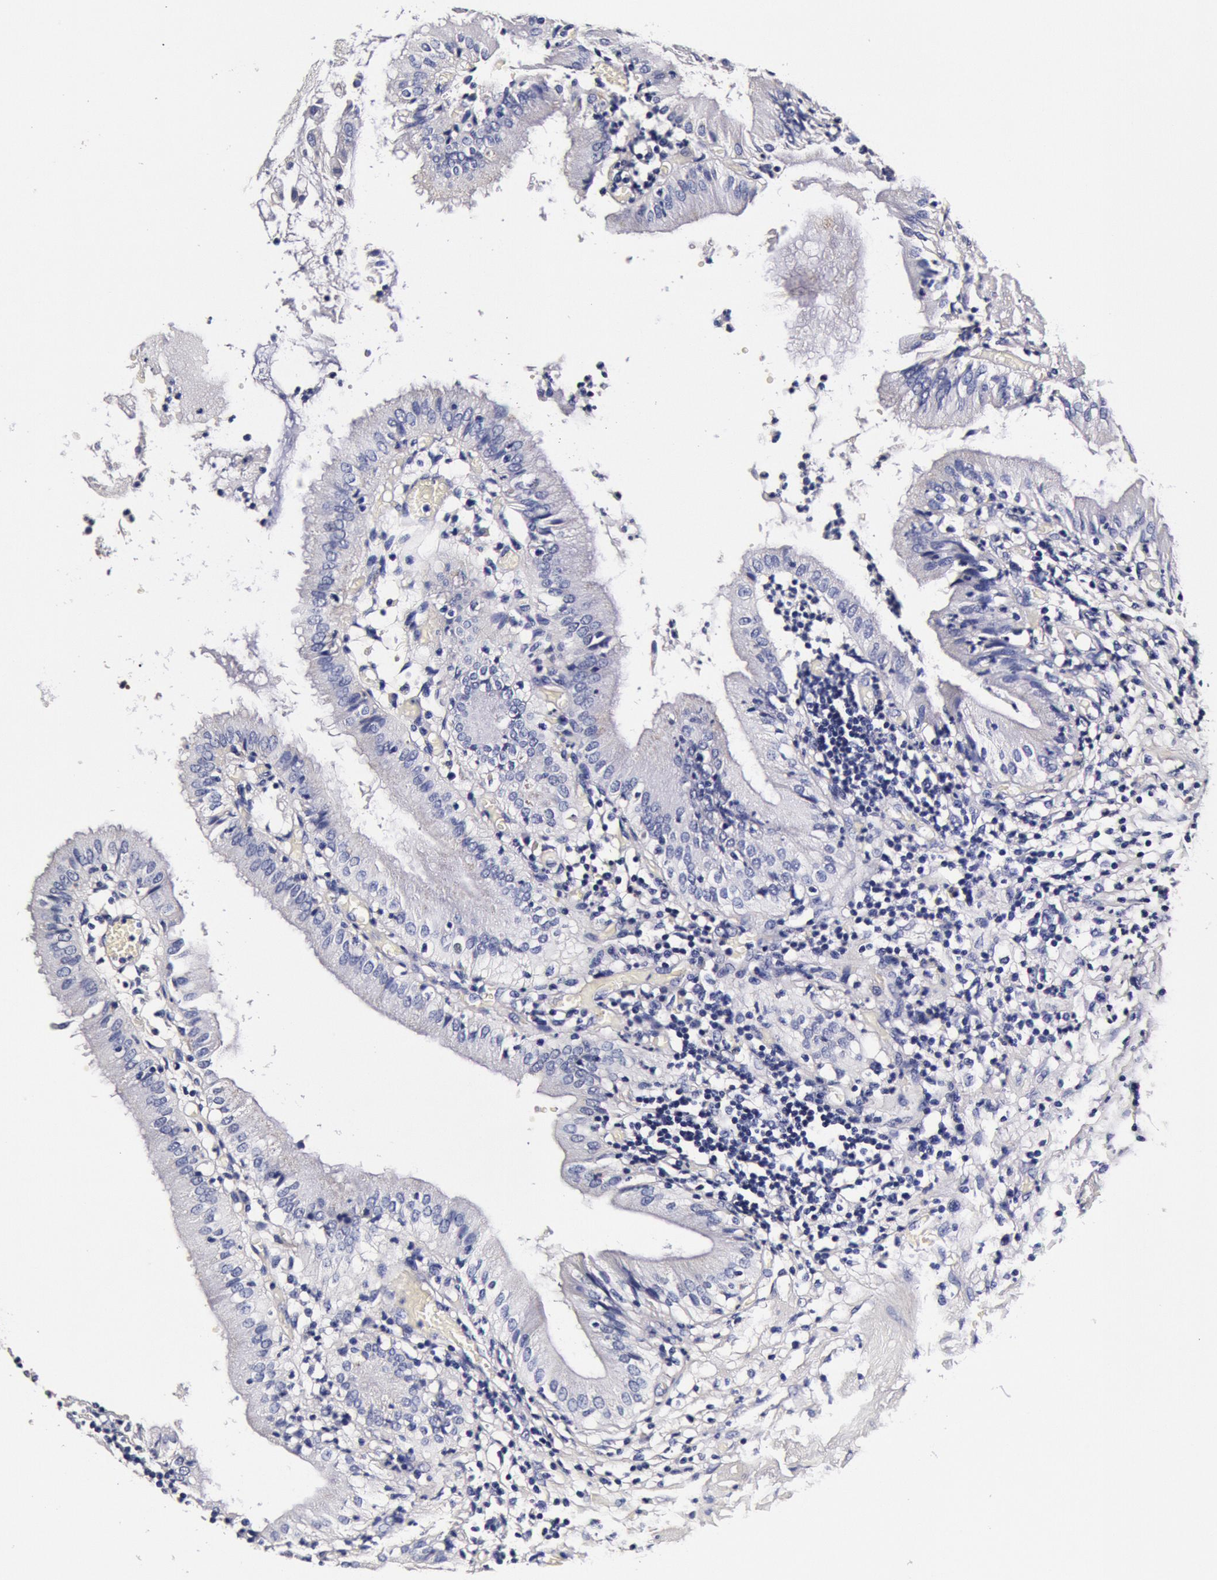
{"staining": {"intensity": "negative", "quantity": "none", "location": "none"}, "tissue": "gallbladder", "cell_type": "Glandular cells", "image_type": "normal", "snomed": [{"axis": "morphology", "description": "Normal tissue, NOS"}, {"axis": "topography", "description": "Gallbladder"}], "caption": "Immunohistochemistry (IHC) histopathology image of unremarkable human gallbladder stained for a protein (brown), which demonstrates no positivity in glandular cells. (DAB (3,3'-diaminobenzidine) immunohistochemistry visualized using brightfield microscopy, high magnification).", "gene": "CCDC22", "patient": {"sex": "male", "age": 58}}